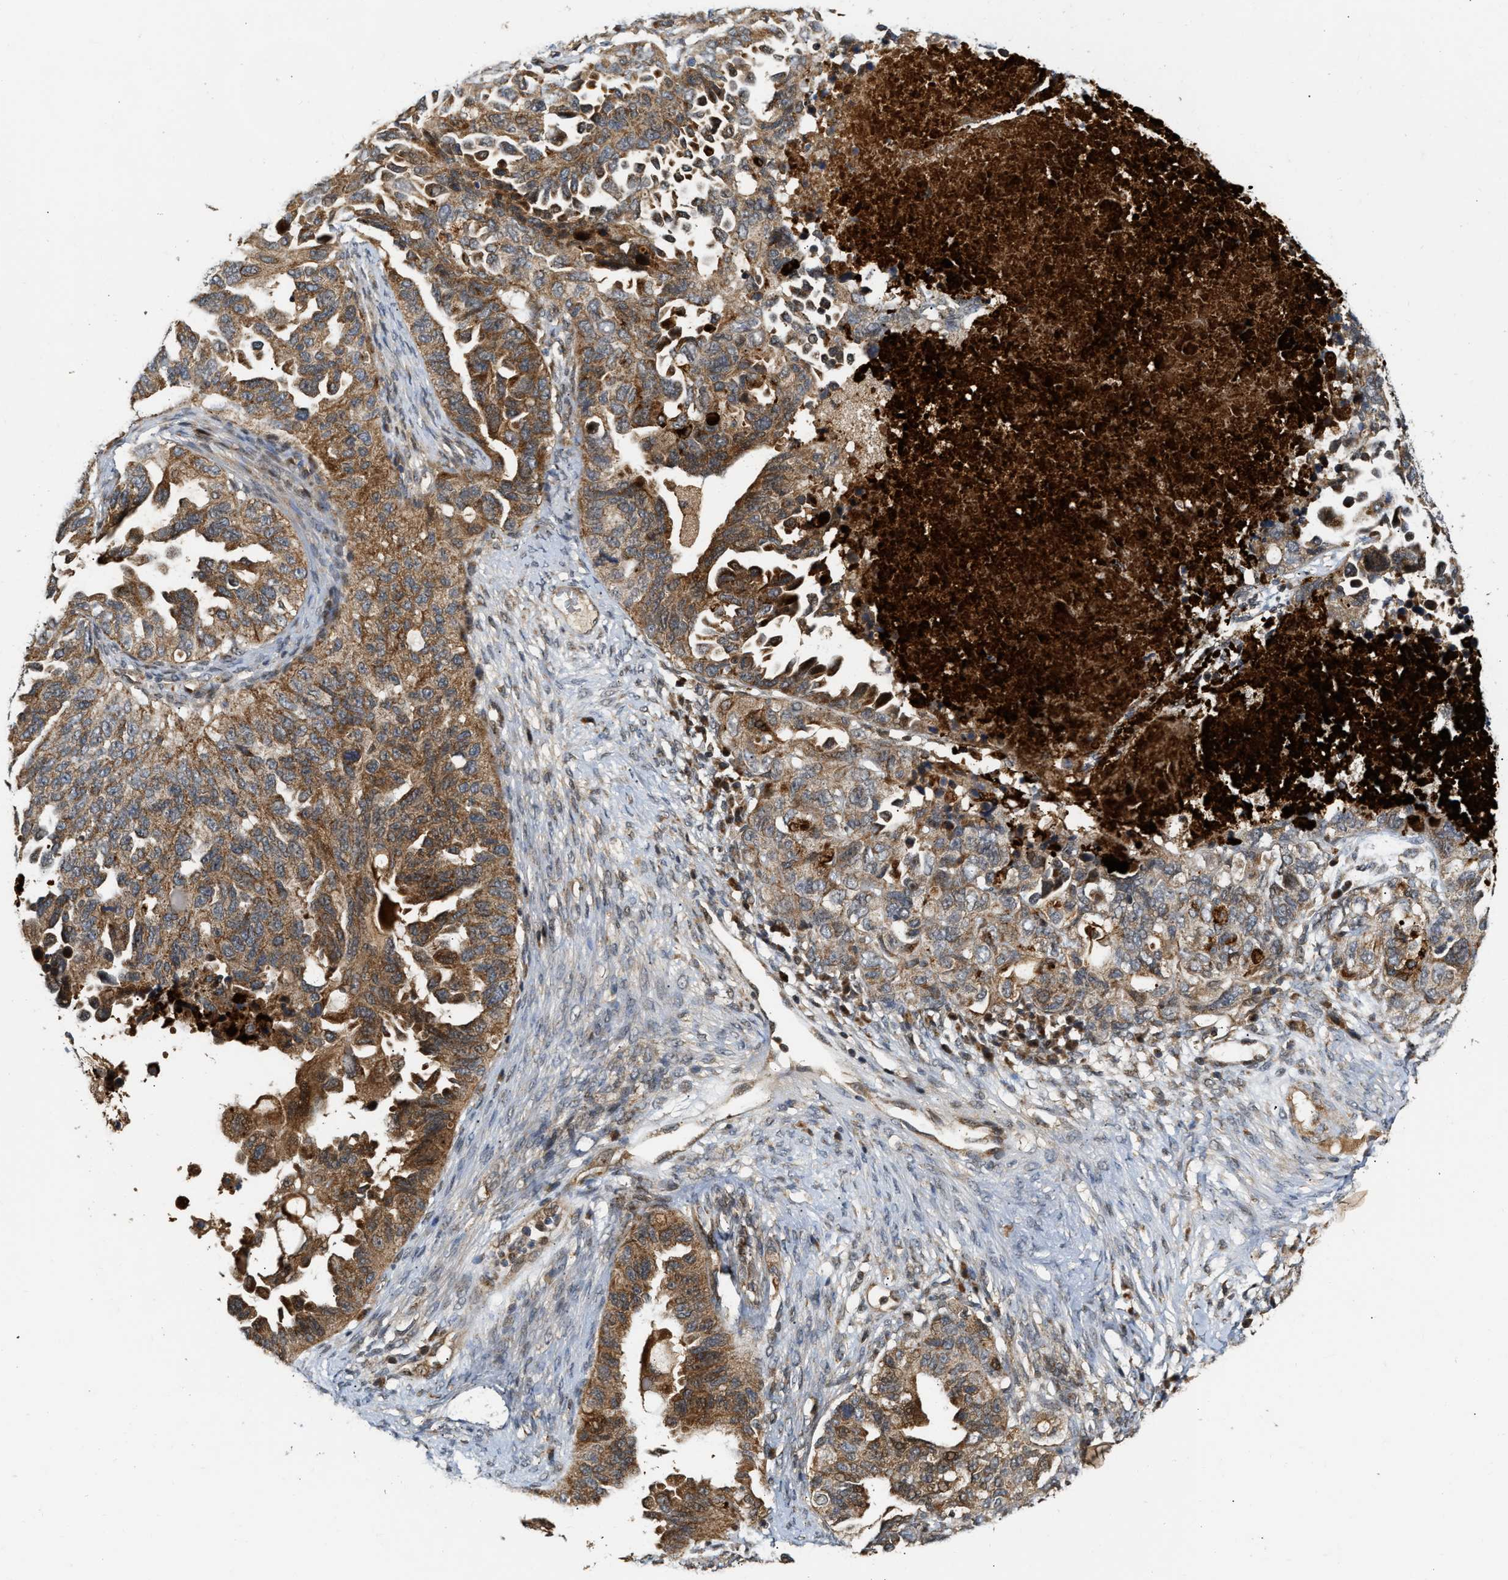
{"staining": {"intensity": "moderate", "quantity": ">75%", "location": "cytoplasmic/membranous"}, "tissue": "ovarian cancer", "cell_type": "Tumor cells", "image_type": "cancer", "snomed": [{"axis": "morphology", "description": "Cystadenocarcinoma, serous, NOS"}, {"axis": "topography", "description": "Ovary"}], "caption": "This micrograph shows immunohistochemistry staining of ovarian cancer (serous cystadenocarcinoma), with medium moderate cytoplasmic/membranous staining in about >75% of tumor cells.", "gene": "EXTL2", "patient": {"sex": "female", "age": 82}}